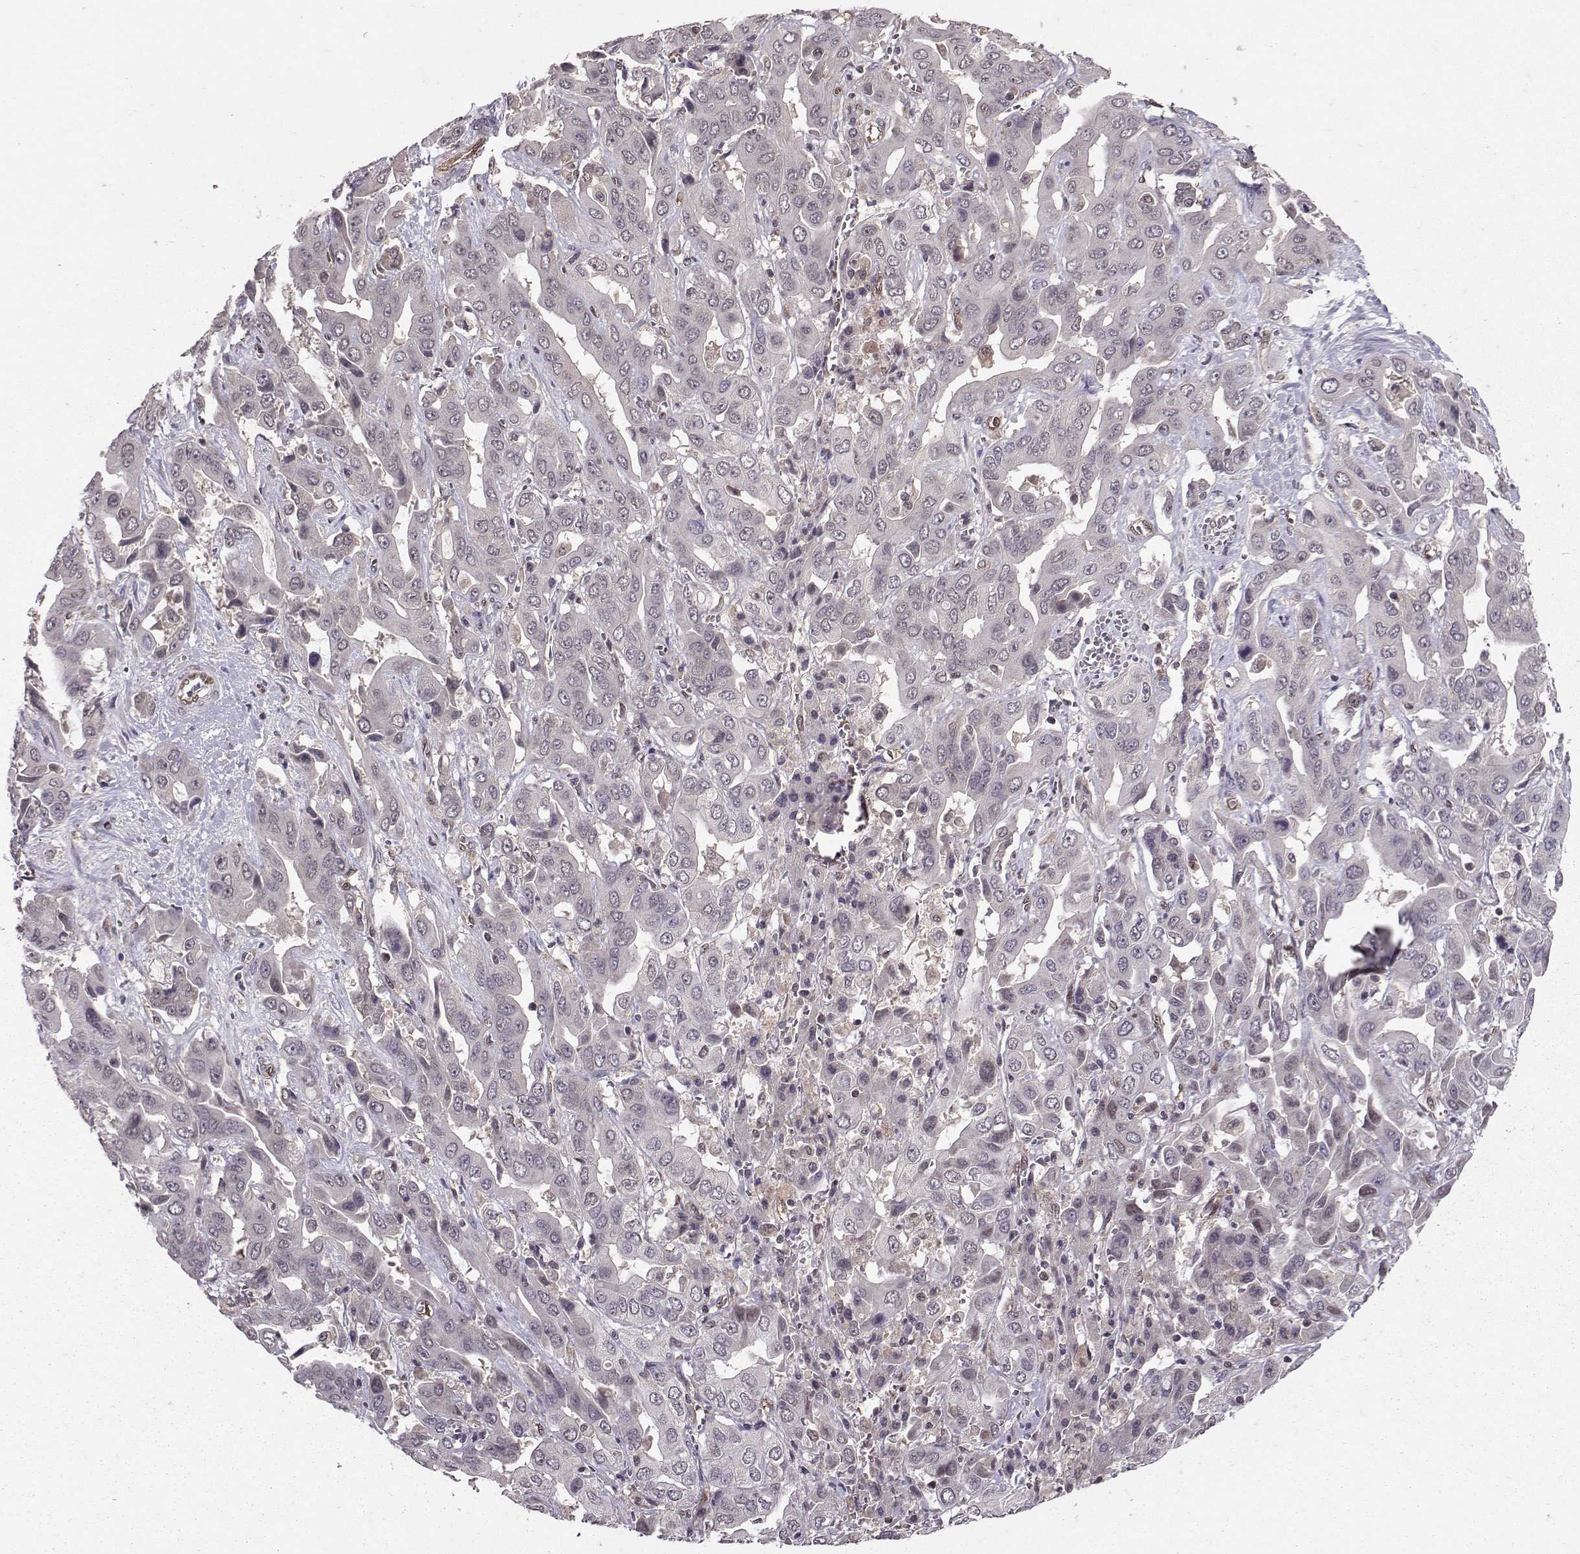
{"staining": {"intensity": "negative", "quantity": "none", "location": "none"}, "tissue": "liver cancer", "cell_type": "Tumor cells", "image_type": "cancer", "snomed": [{"axis": "morphology", "description": "Cholangiocarcinoma"}, {"axis": "topography", "description": "Liver"}], "caption": "A micrograph of human liver cancer (cholangiocarcinoma) is negative for staining in tumor cells.", "gene": "PPP2R2A", "patient": {"sex": "female", "age": 52}}